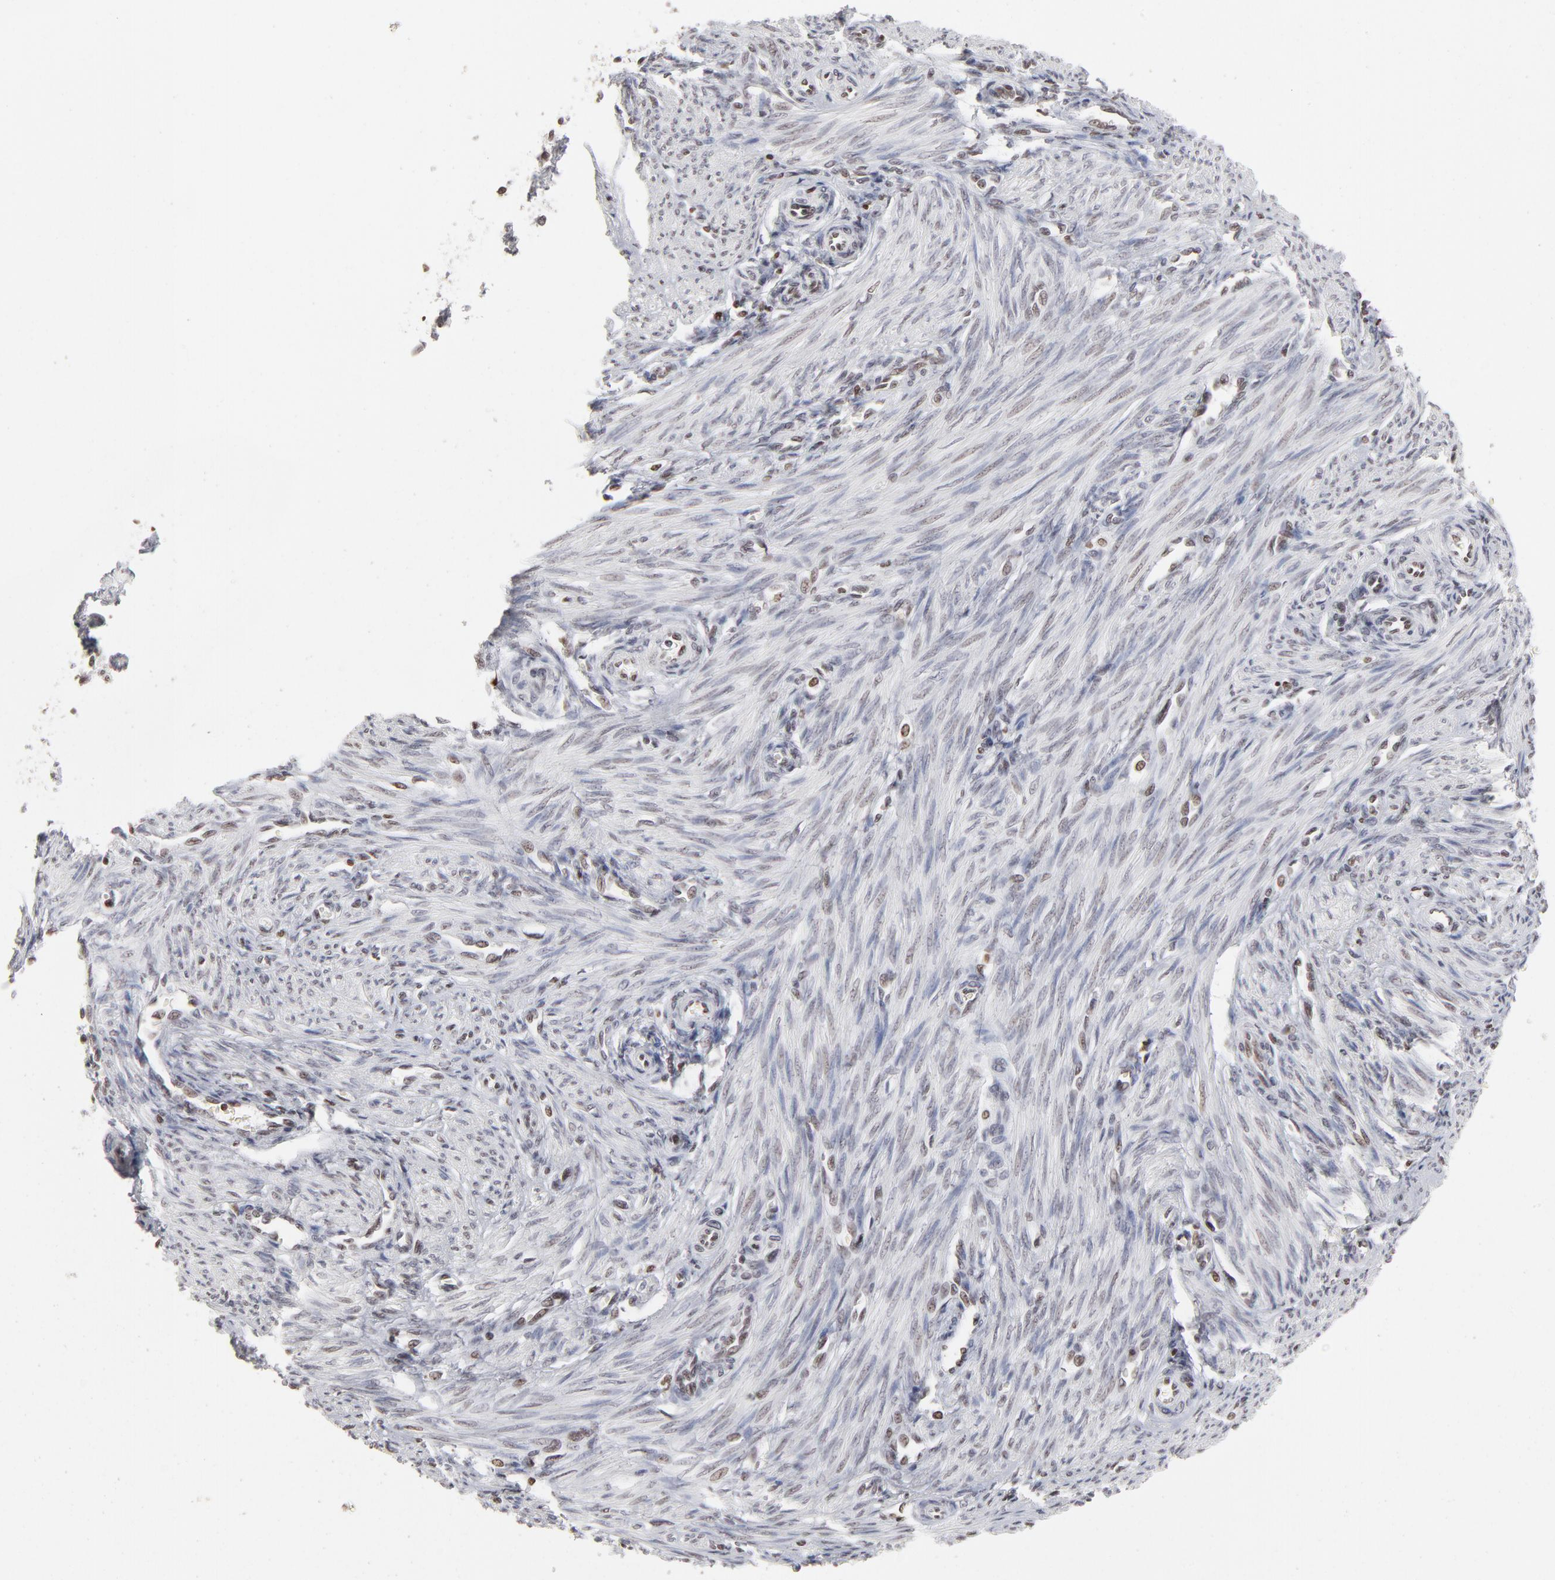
{"staining": {"intensity": "weak", "quantity": "25%-75%", "location": "nuclear"}, "tissue": "endometrium", "cell_type": "Cells in endometrial stroma", "image_type": "normal", "snomed": [{"axis": "morphology", "description": "Normal tissue, NOS"}, {"axis": "topography", "description": "Endometrium"}], "caption": "Immunohistochemical staining of benign human endometrium shows weak nuclear protein expression in about 25%-75% of cells in endometrial stroma.", "gene": "PARP1", "patient": {"sex": "female", "age": 27}}